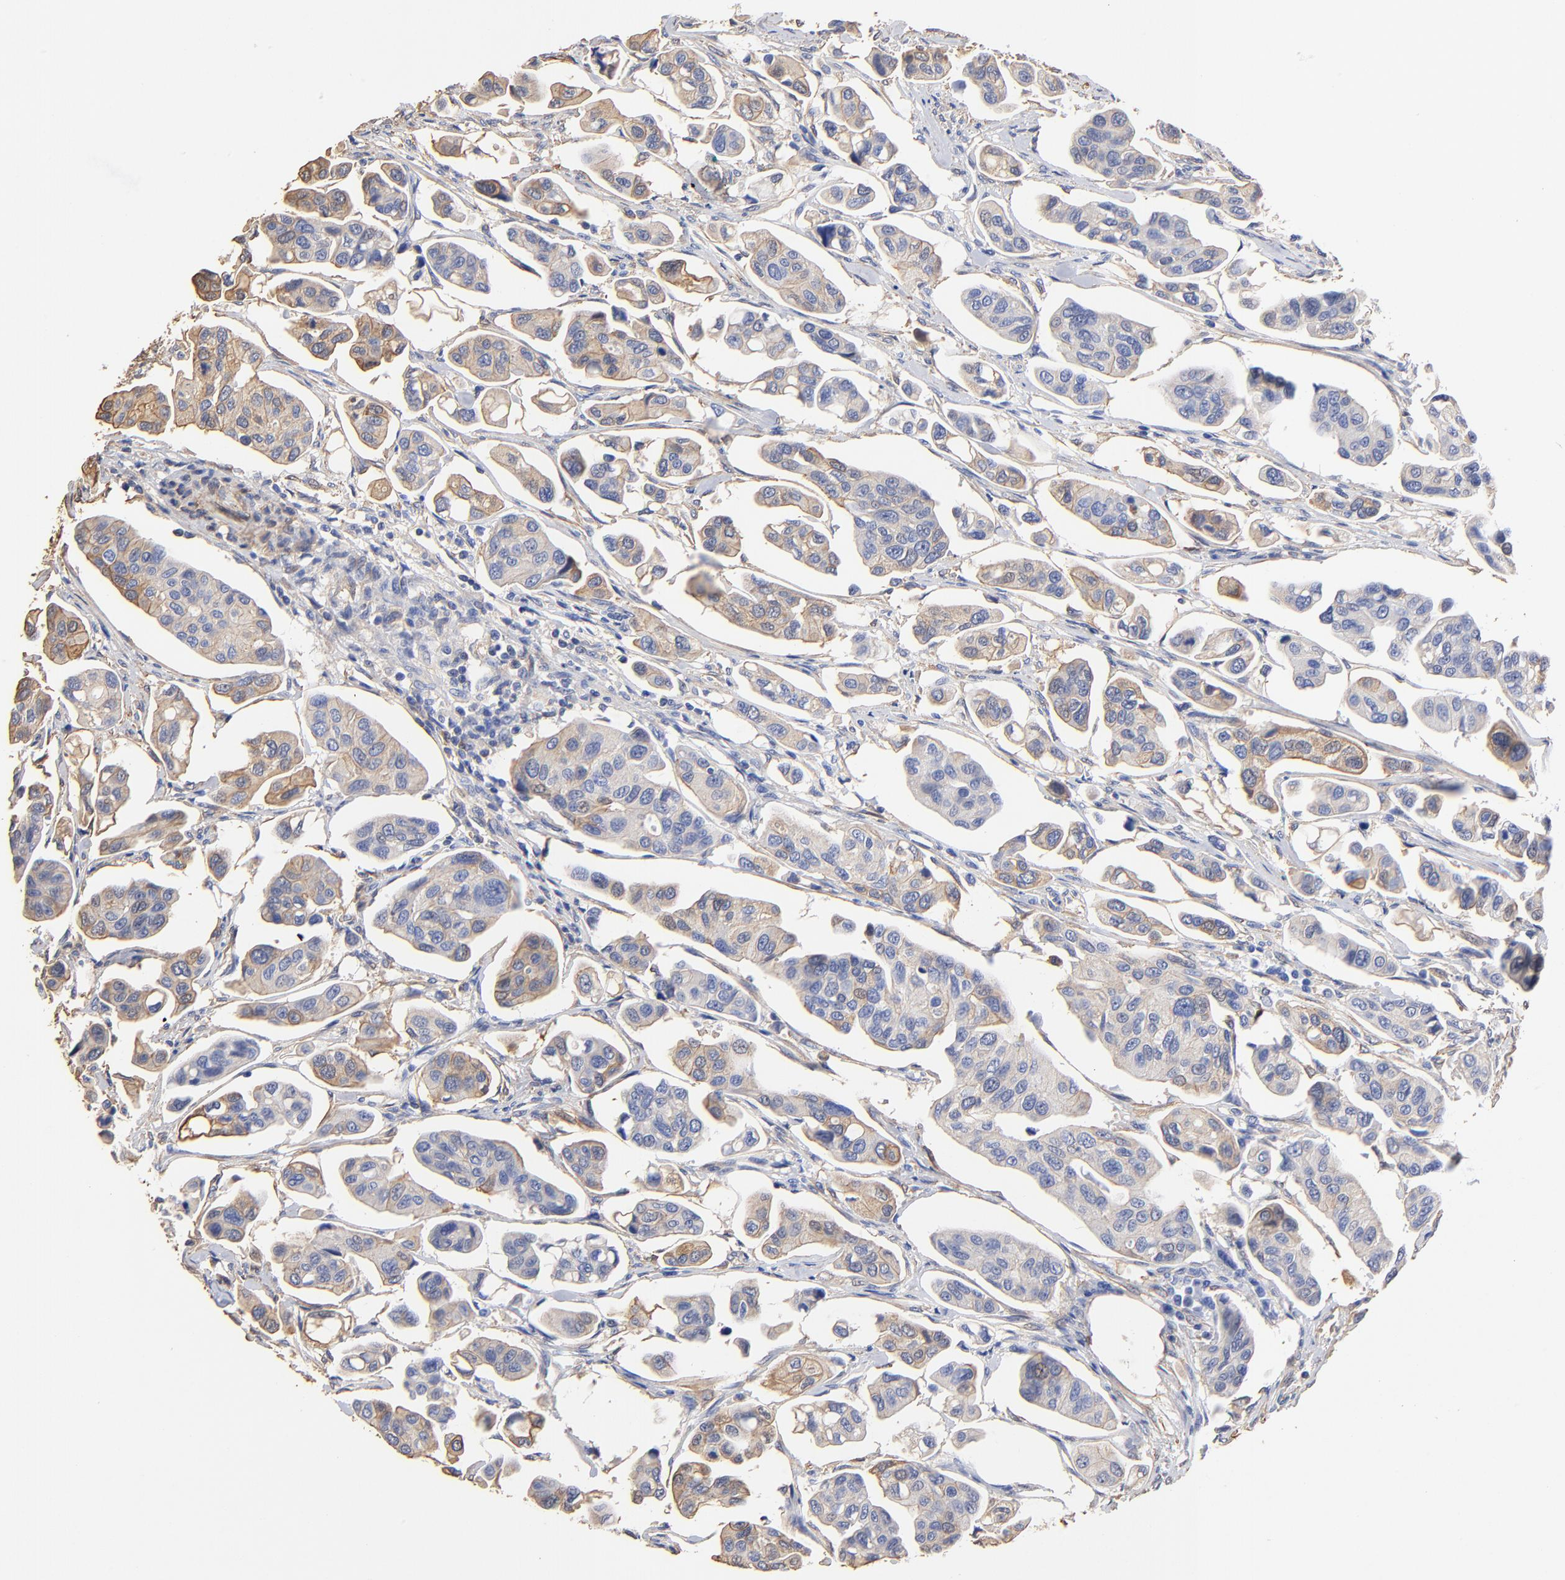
{"staining": {"intensity": "weak", "quantity": "<25%", "location": "cytoplasmic/membranous"}, "tissue": "urothelial cancer", "cell_type": "Tumor cells", "image_type": "cancer", "snomed": [{"axis": "morphology", "description": "Adenocarcinoma, NOS"}, {"axis": "topography", "description": "Urinary bladder"}], "caption": "Adenocarcinoma was stained to show a protein in brown. There is no significant positivity in tumor cells. (Brightfield microscopy of DAB (3,3'-diaminobenzidine) immunohistochemistry (IHC) at high magnification).", "gene": "TAGLN2", "patient": {"sex": "male", "age": 61}}